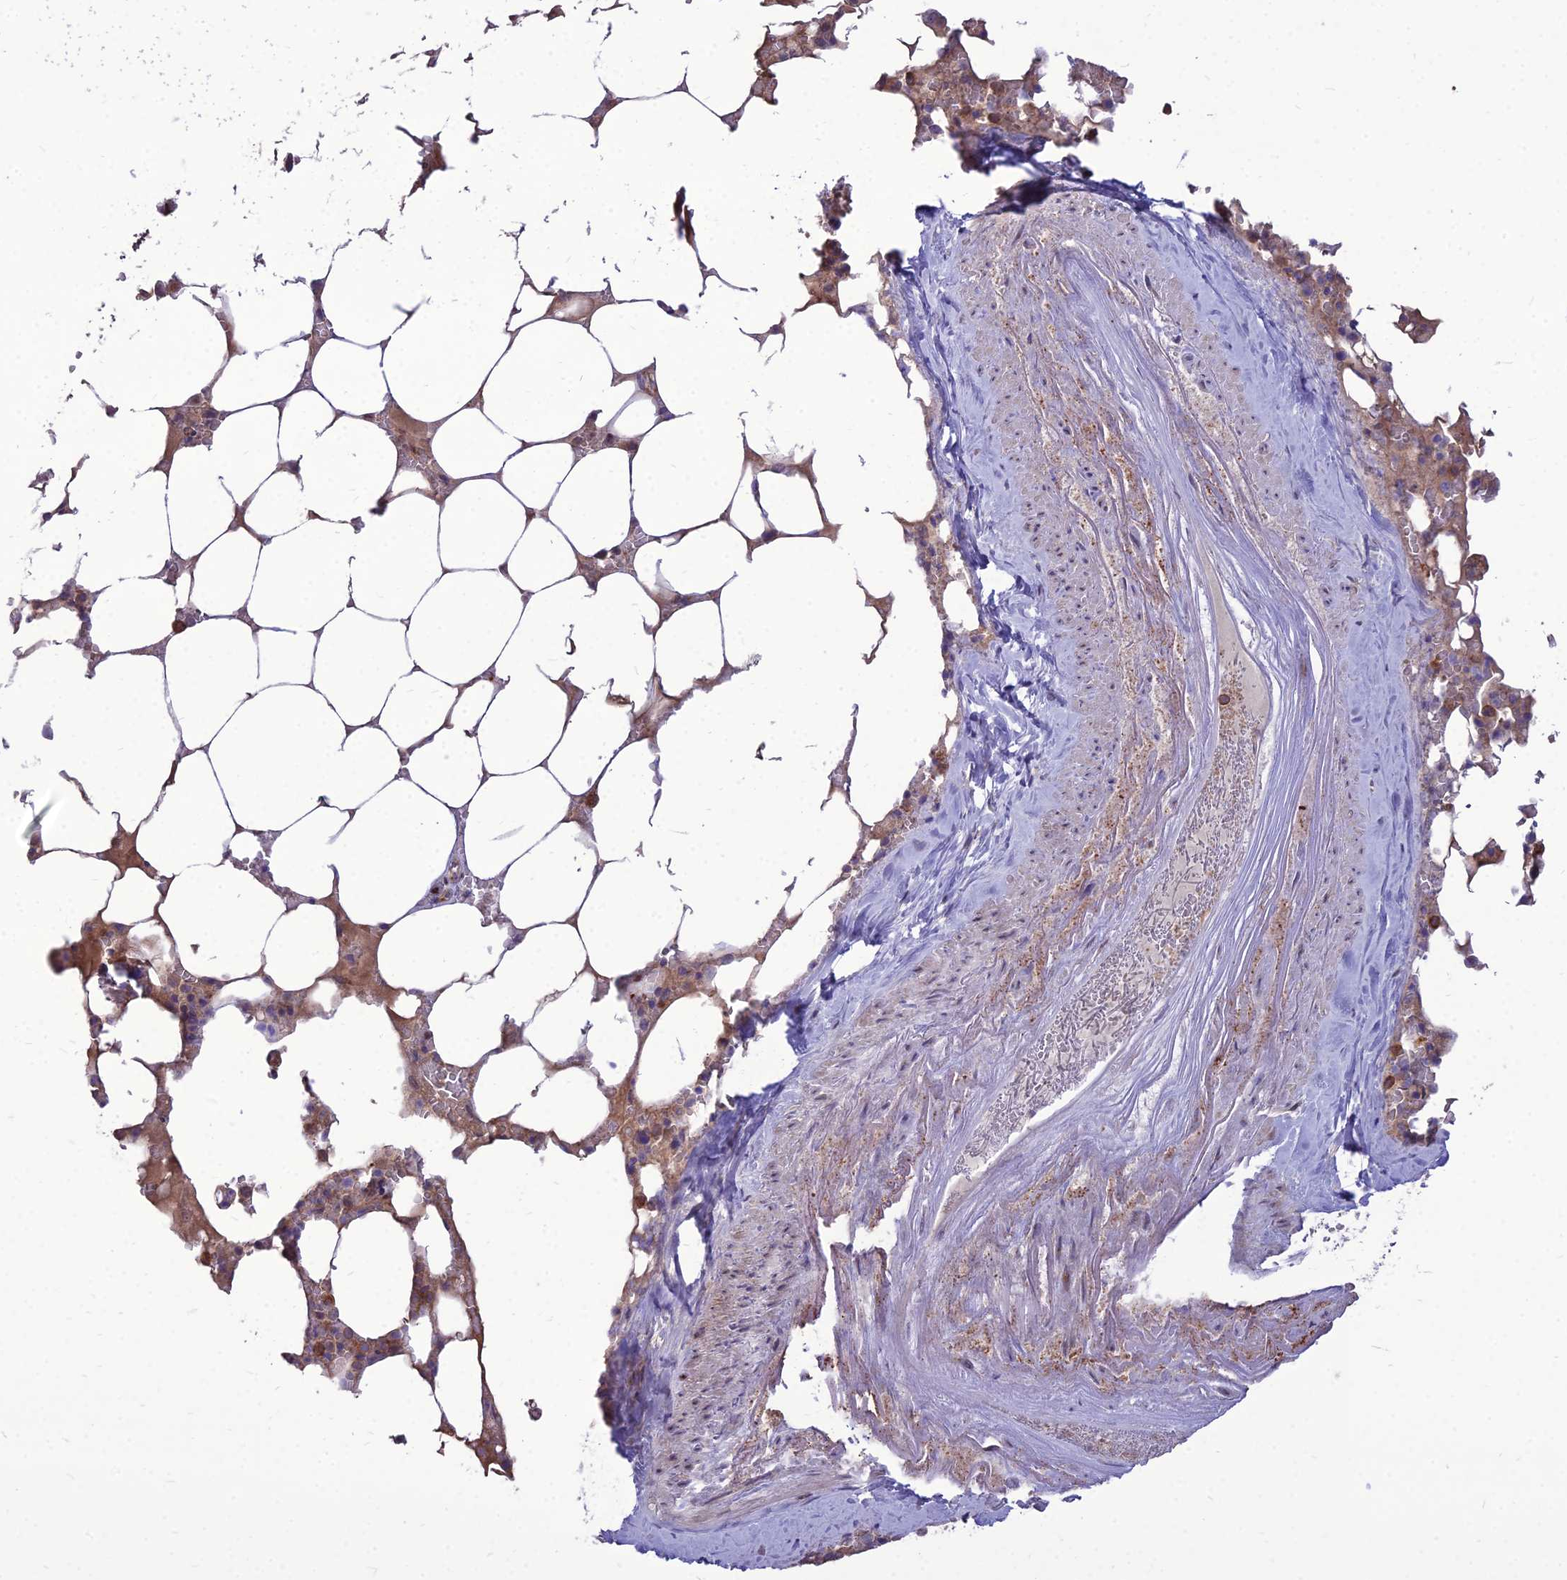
{"staining": {"intensity": "strong", "quantity": "<25%", "location": "cytoplasmic/membranous"}, "tissue": "bone marrow", "cell_type": "Hematopoietic cells", "image_type": "normal", "snomed": [{"axis": "morphology", "description": "Normal tissue, NOS"}, {"axis": "topography", "description": "Bone marrow"}], "caption": "Strong cytoplasmic/membranous protein staining is appreciated in approximately <25% of hematopoietic cells in bone marrow. The staining is performed using DAB brown chromogen to label protein expression. The nuclei are counter-stained blue using hematoxylin.", "gene": "SPRYD7", "patient": {"sex": "male", "age": 64}}